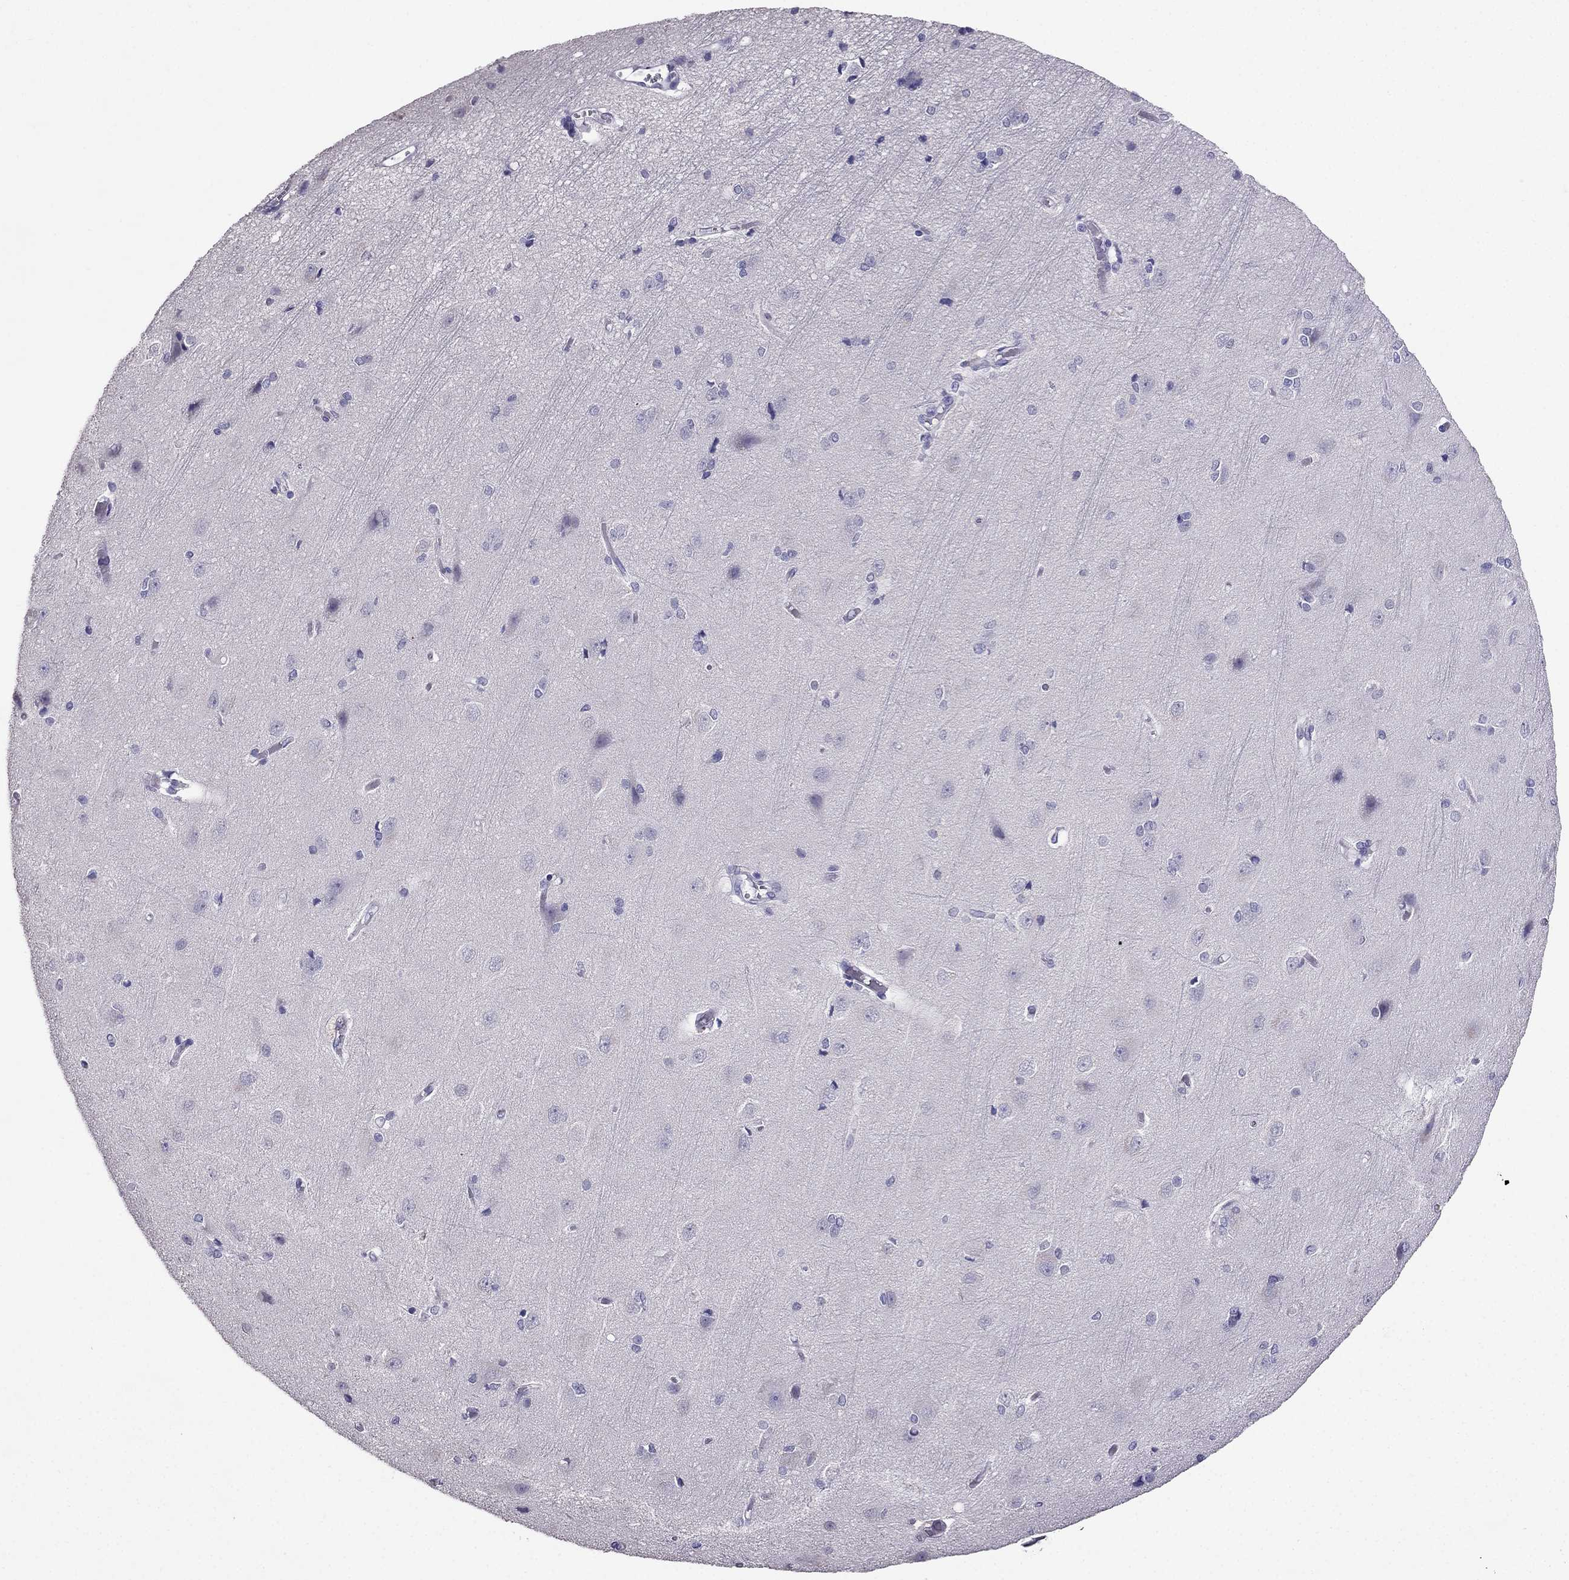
{"staining": {"intensity": "negative", "quantity": "none", "location": "none"}, "tissue": "cerebral cortex", "cell_type": "Endothelial cells", "image_type": "normal", "snomed": [{"axis": "morphology", "description": "Normal tissue, NOS"}, {"axis": "topography", "description": "Cerebral cortex"}], "caption": "Endothelial cells show no significant protein expression in unremarkable cerebral cortex. (Brightfield microscopy of DAB (3,3'-diaminobenzidine) IHC at high magnification).", "gene": "ARID3A", "patient": {"sex": "male", "age": 37}}